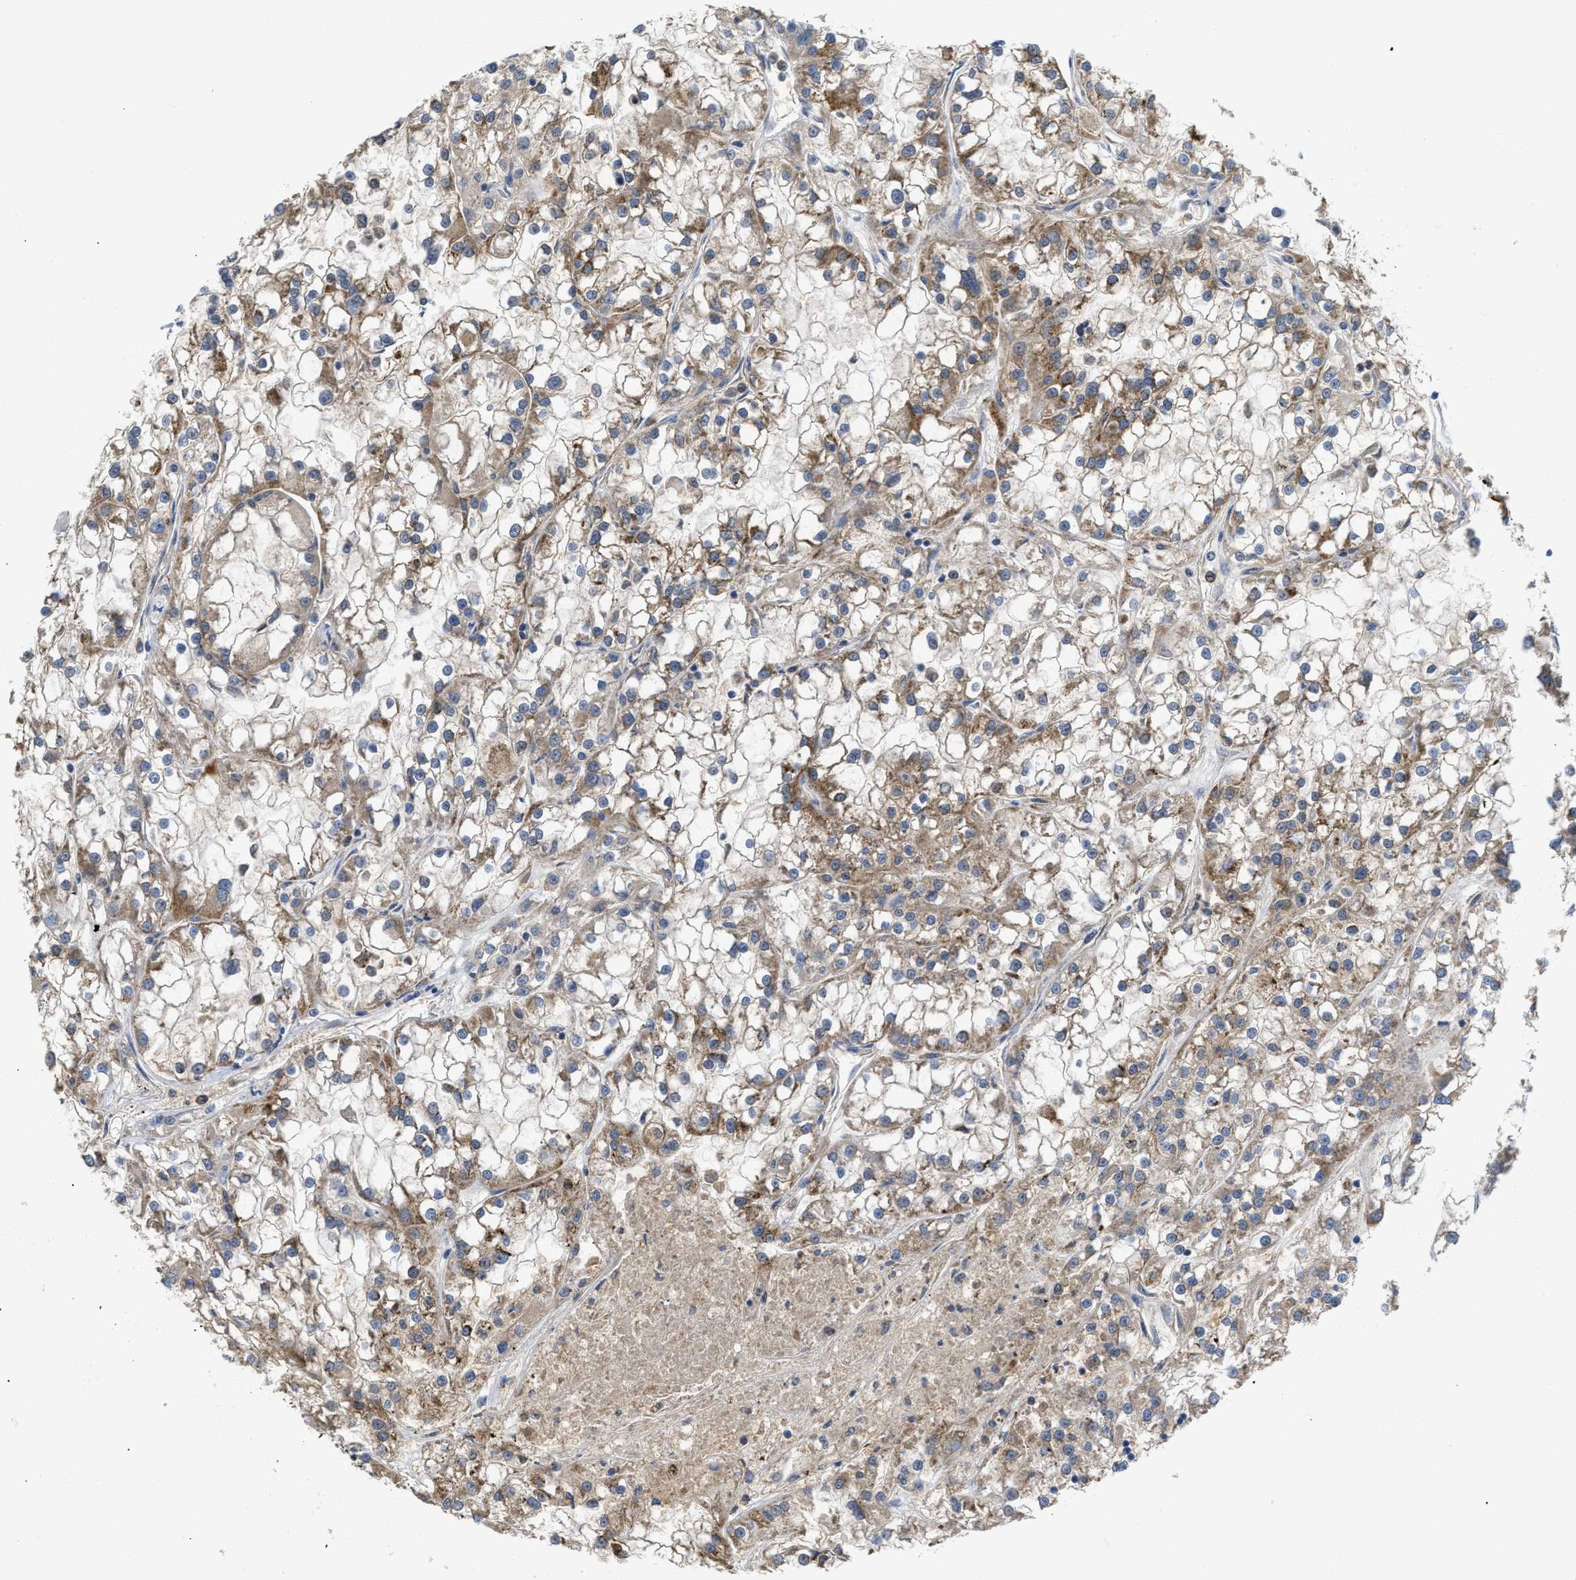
{"staining": {"intensity": "moderate", "quantity": "25%-75%", "location": "cytoplasmic/membranous"}, "tissue": "renal cancer", "cell_type": "Tumor cells", "image_type": "cancer", "snomed": [{"axis": "morphology", "description": "Adenocarcinoma, NOS"}, {"axis": "topography", "description": "Kidney"}], "caption": "About 25%-75% of tumor cells in human adenocarcinoma (renal) exhibit moderate cytoplasmic/membranous protein staining as visualized by brown immunohistochemical staining.", "gene": "RNF216", "patient": {"sex": "female", "age": 52}}